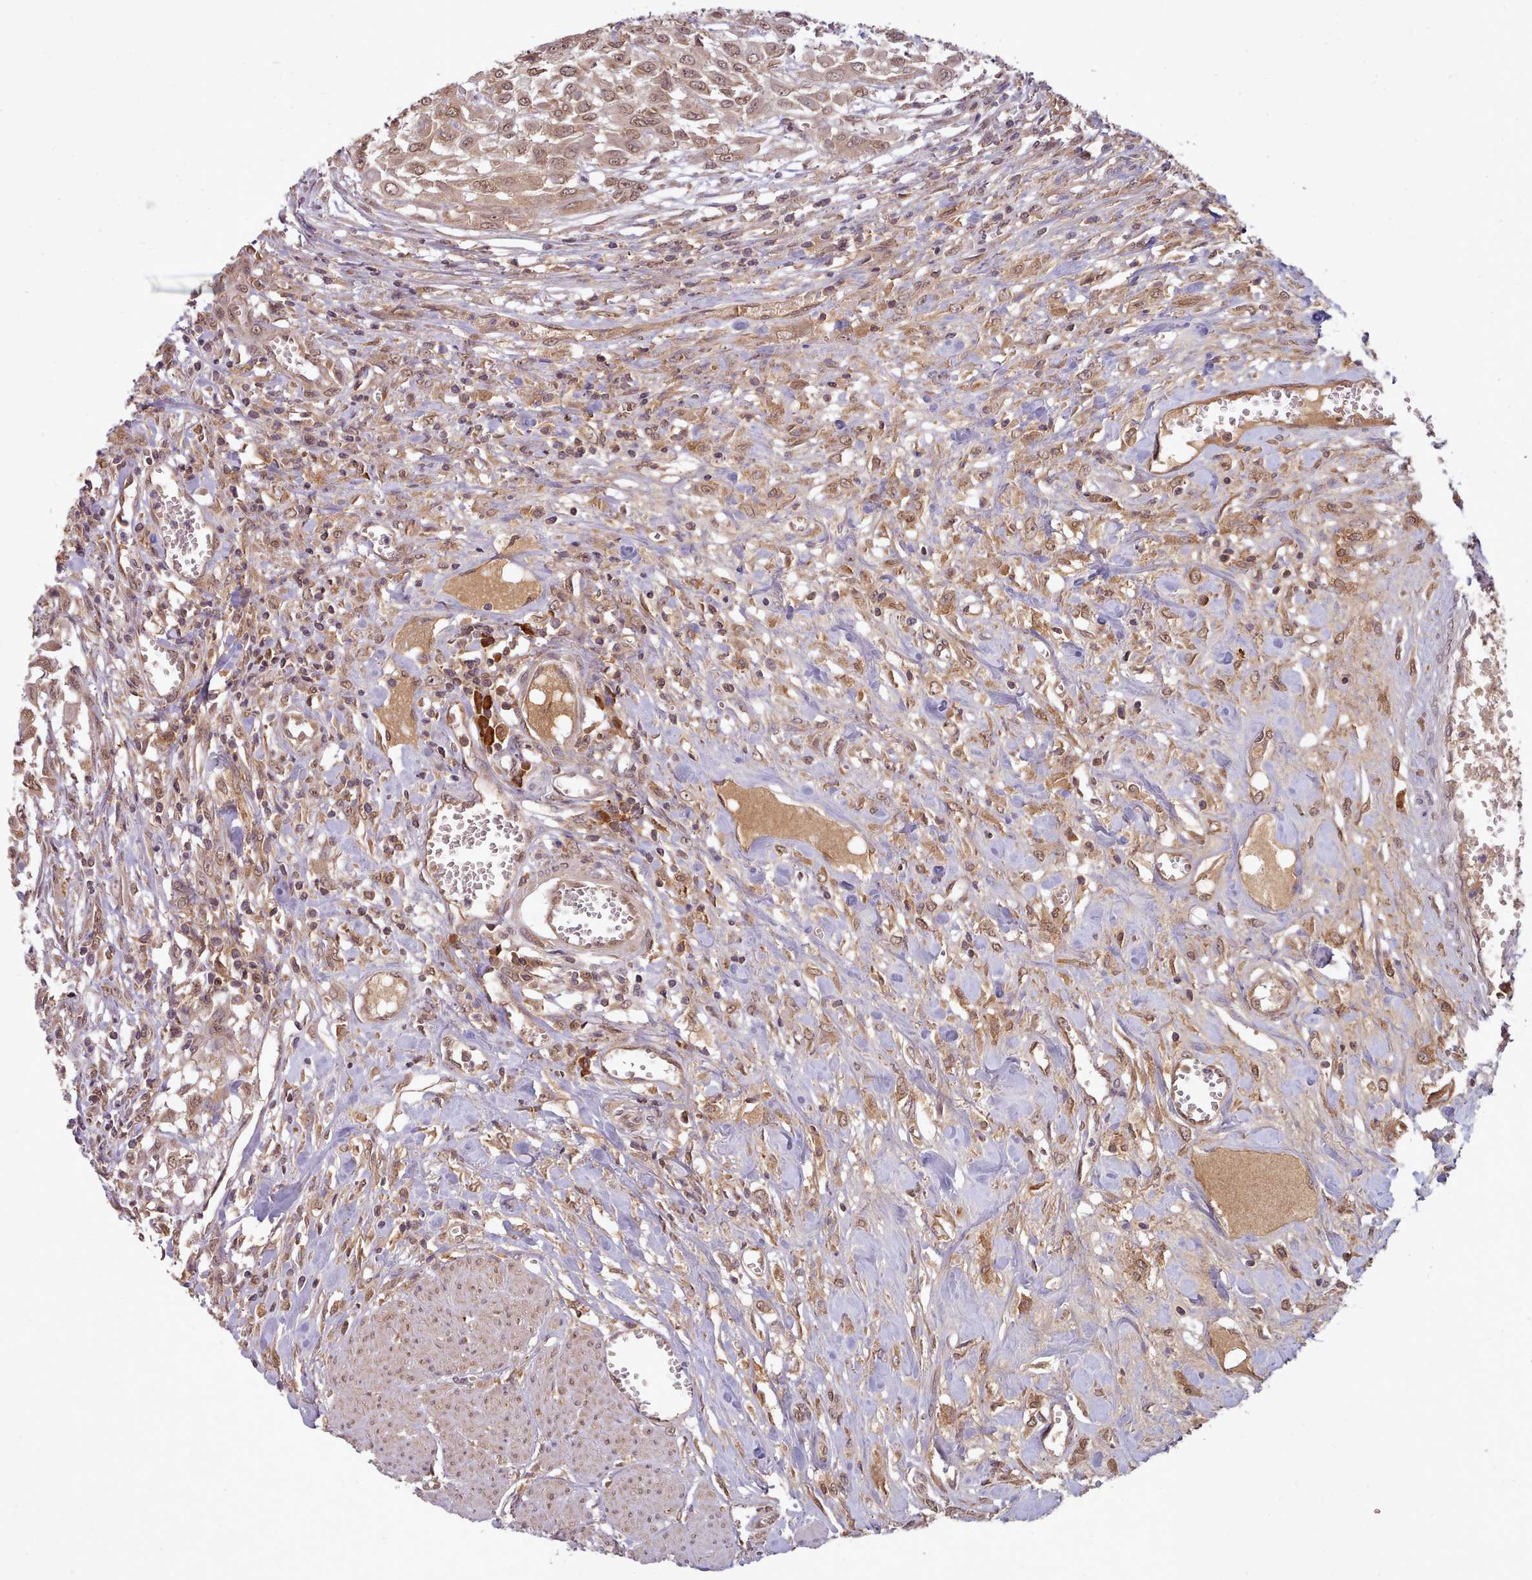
{"staining": {"intensity": "moderate", "quantity": ">75%", "location": "cytoplasmic/membranous,nuclear"}, "tissue": "urothelial cancer", "cell_type": "Tumor cells", "image_type": "cancer", "snomed": [{"axis": "morphology", "description": "Urothelial carcinoma, High grade"}, {"axis": "topography", "description": "Urinary bladder"}], "caption": "DAB (3,3'-diaminobenzidine) immunohistochemical staining of human urothelial cancer reveals moderate cytoplasmic/membranous and nuclear protein expression in about >75% of tumor cells.", "gene": "PIP4P1", "patient": {"sex": "male", "age": 57}}